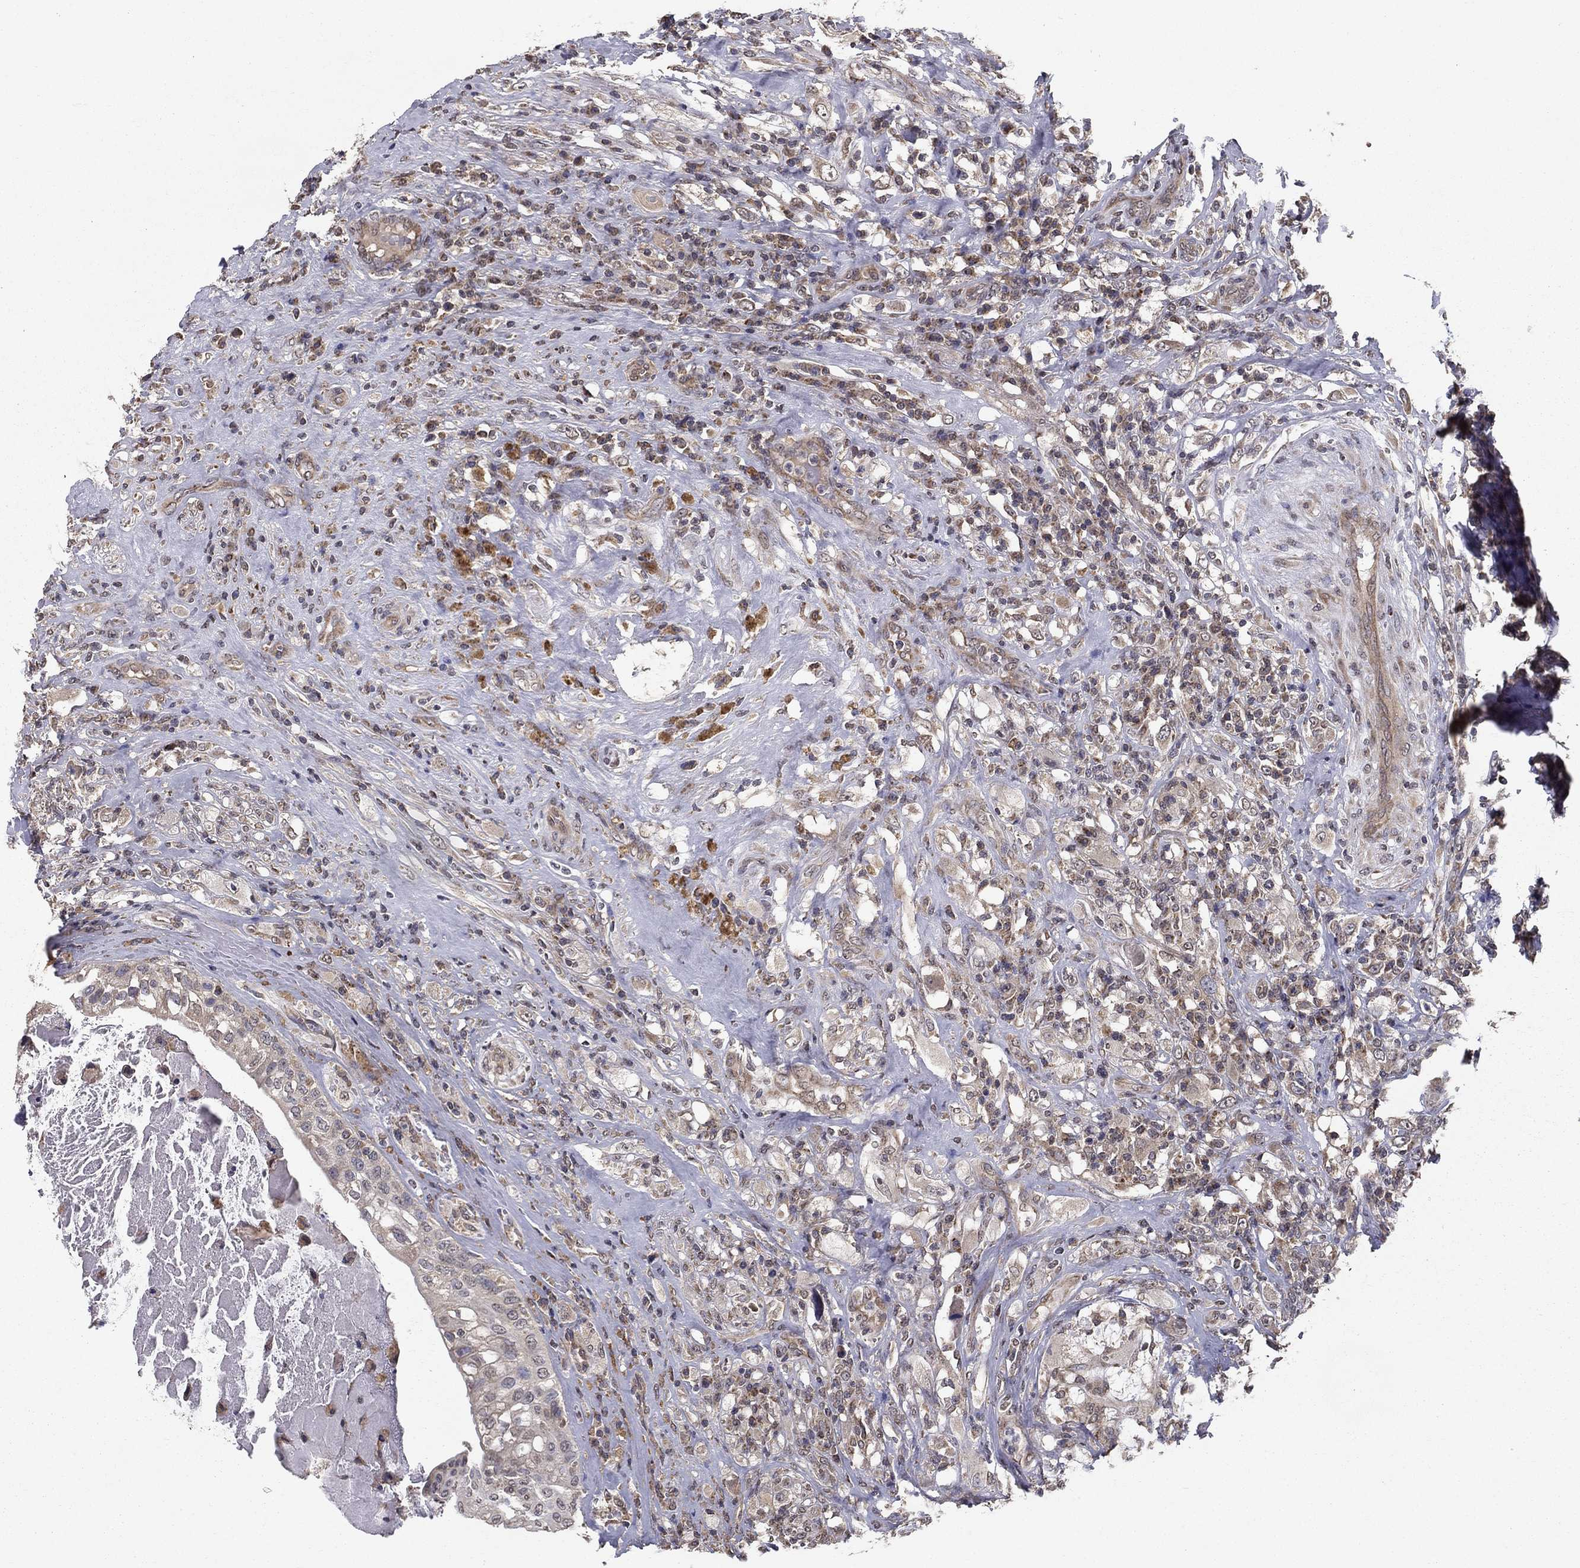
{"staining": {"intensity": "weak", "quantity": "<25%", "location": "cytoplasmic/membranous"}, "tissue": "testis cancer", "cell_type": "Tumor cells", "image_type": "cancer", "snomed": [{"axis": "morphology", "description": "Necrosis, NOS"}, {"axis": "morphology", "description": "Carcinoma, Embryonal, NOS"}, {"axis": "topography", "description": "Testis"}], "caption": "Human testis embryonal carcinoma stained for a protein using immunohistochemistry (IHC) displays no positivity in tumor cells.", "gene": "SLC2A13", "patient": {"sex": "male", "age": 19}}